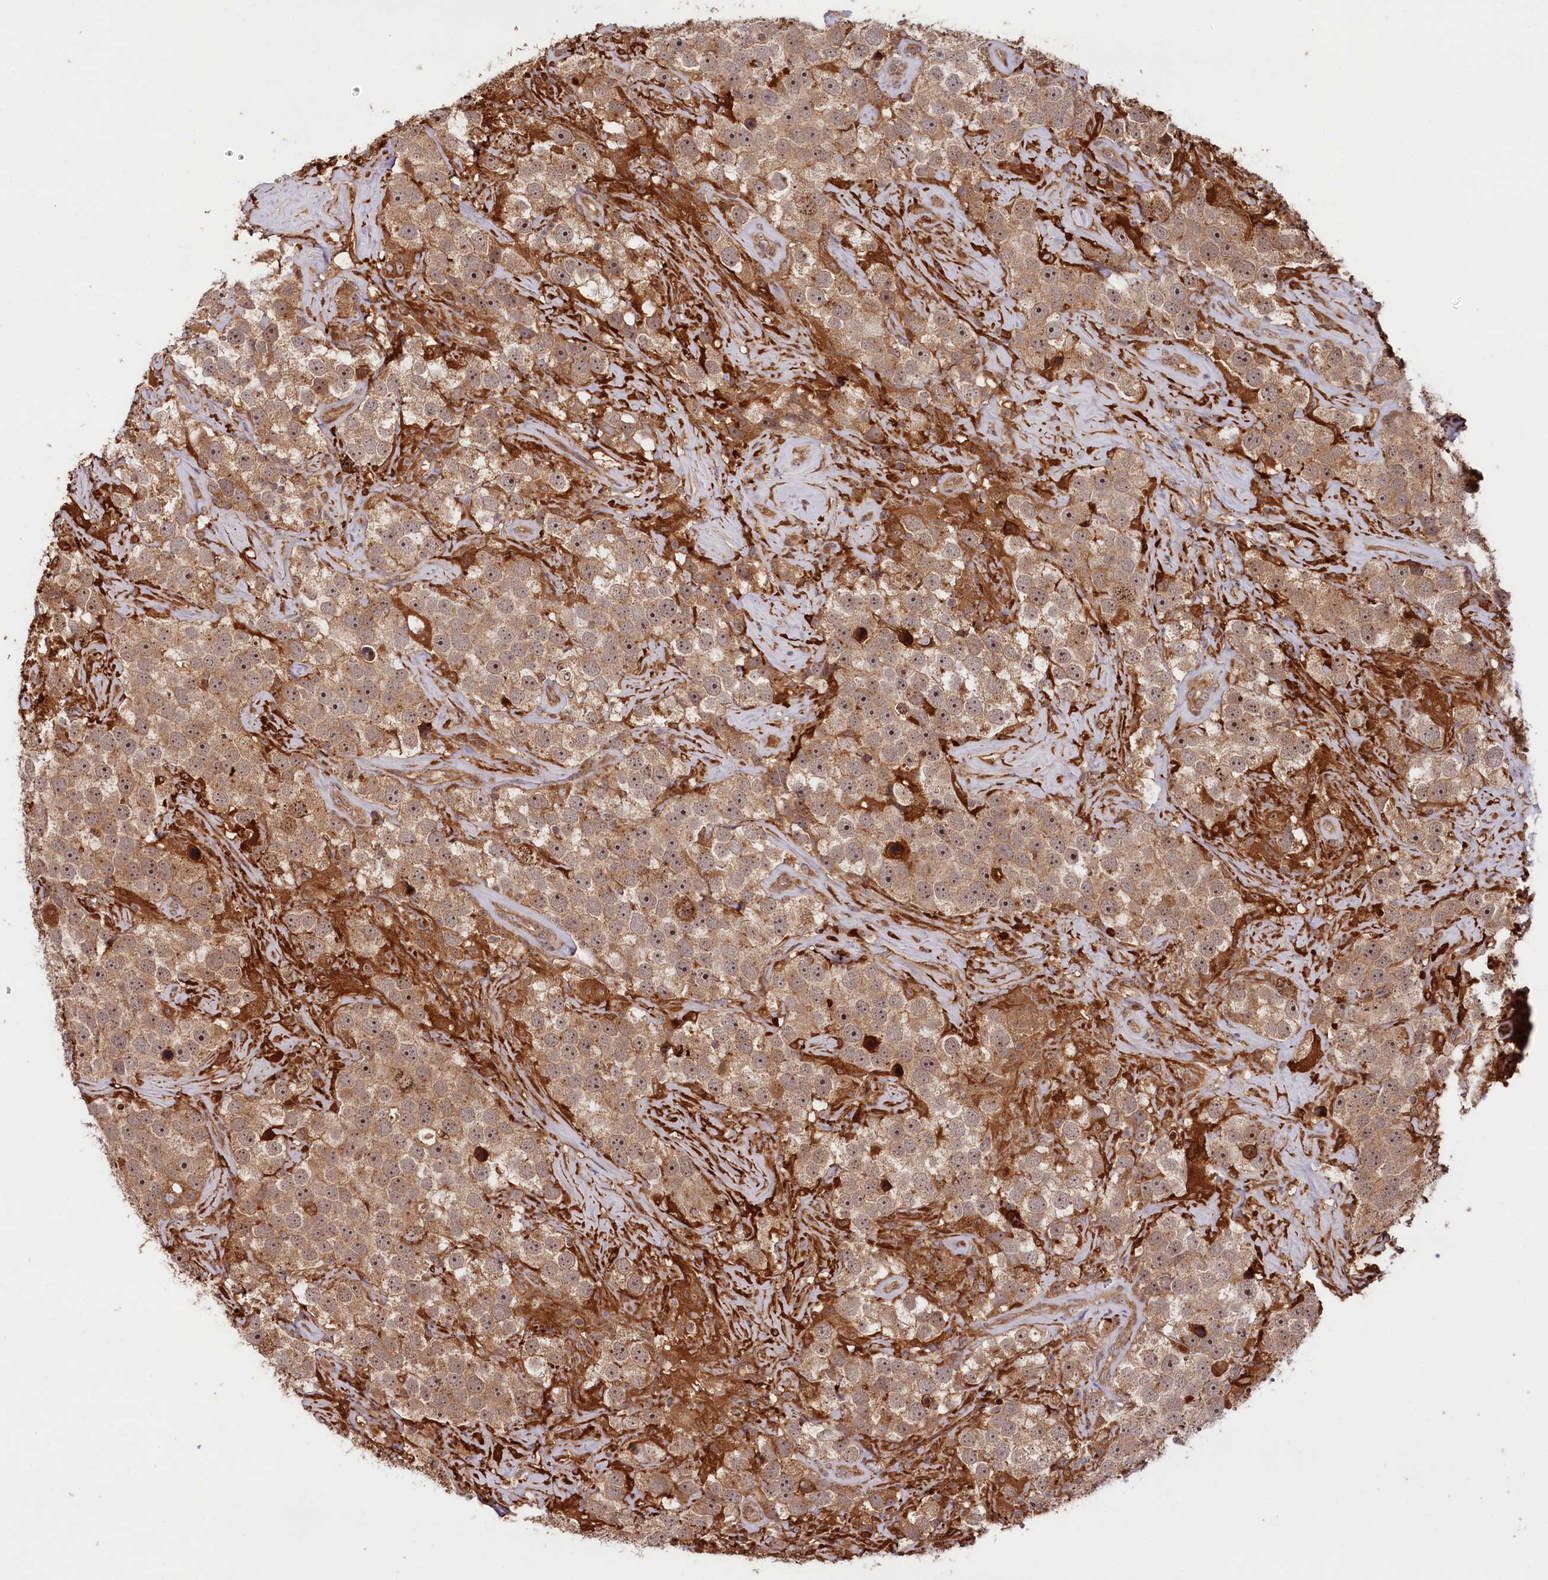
{"staining": {"intensity": "moderate", "quantity": ">75%", "location": "cytoplasmic/membranous,nuclear"}, "tissue": "testis cancer", "cell_type": "Tumor cells", "image_type": "cancer", "snomed": [{"axis": "morphology", "description": "Seminoma, NOS"}, {"axis": "topography", "description": "Testis"}], "caption": "The photomicrograph demonstrates a brown stain indicating the presence of a protein in the cytoplasmic/membranous and nuclear of tumor cells in testis cancer (seminoma).", "gene": "NEDD1", "patient": {"sex": "male", "age": 49}}